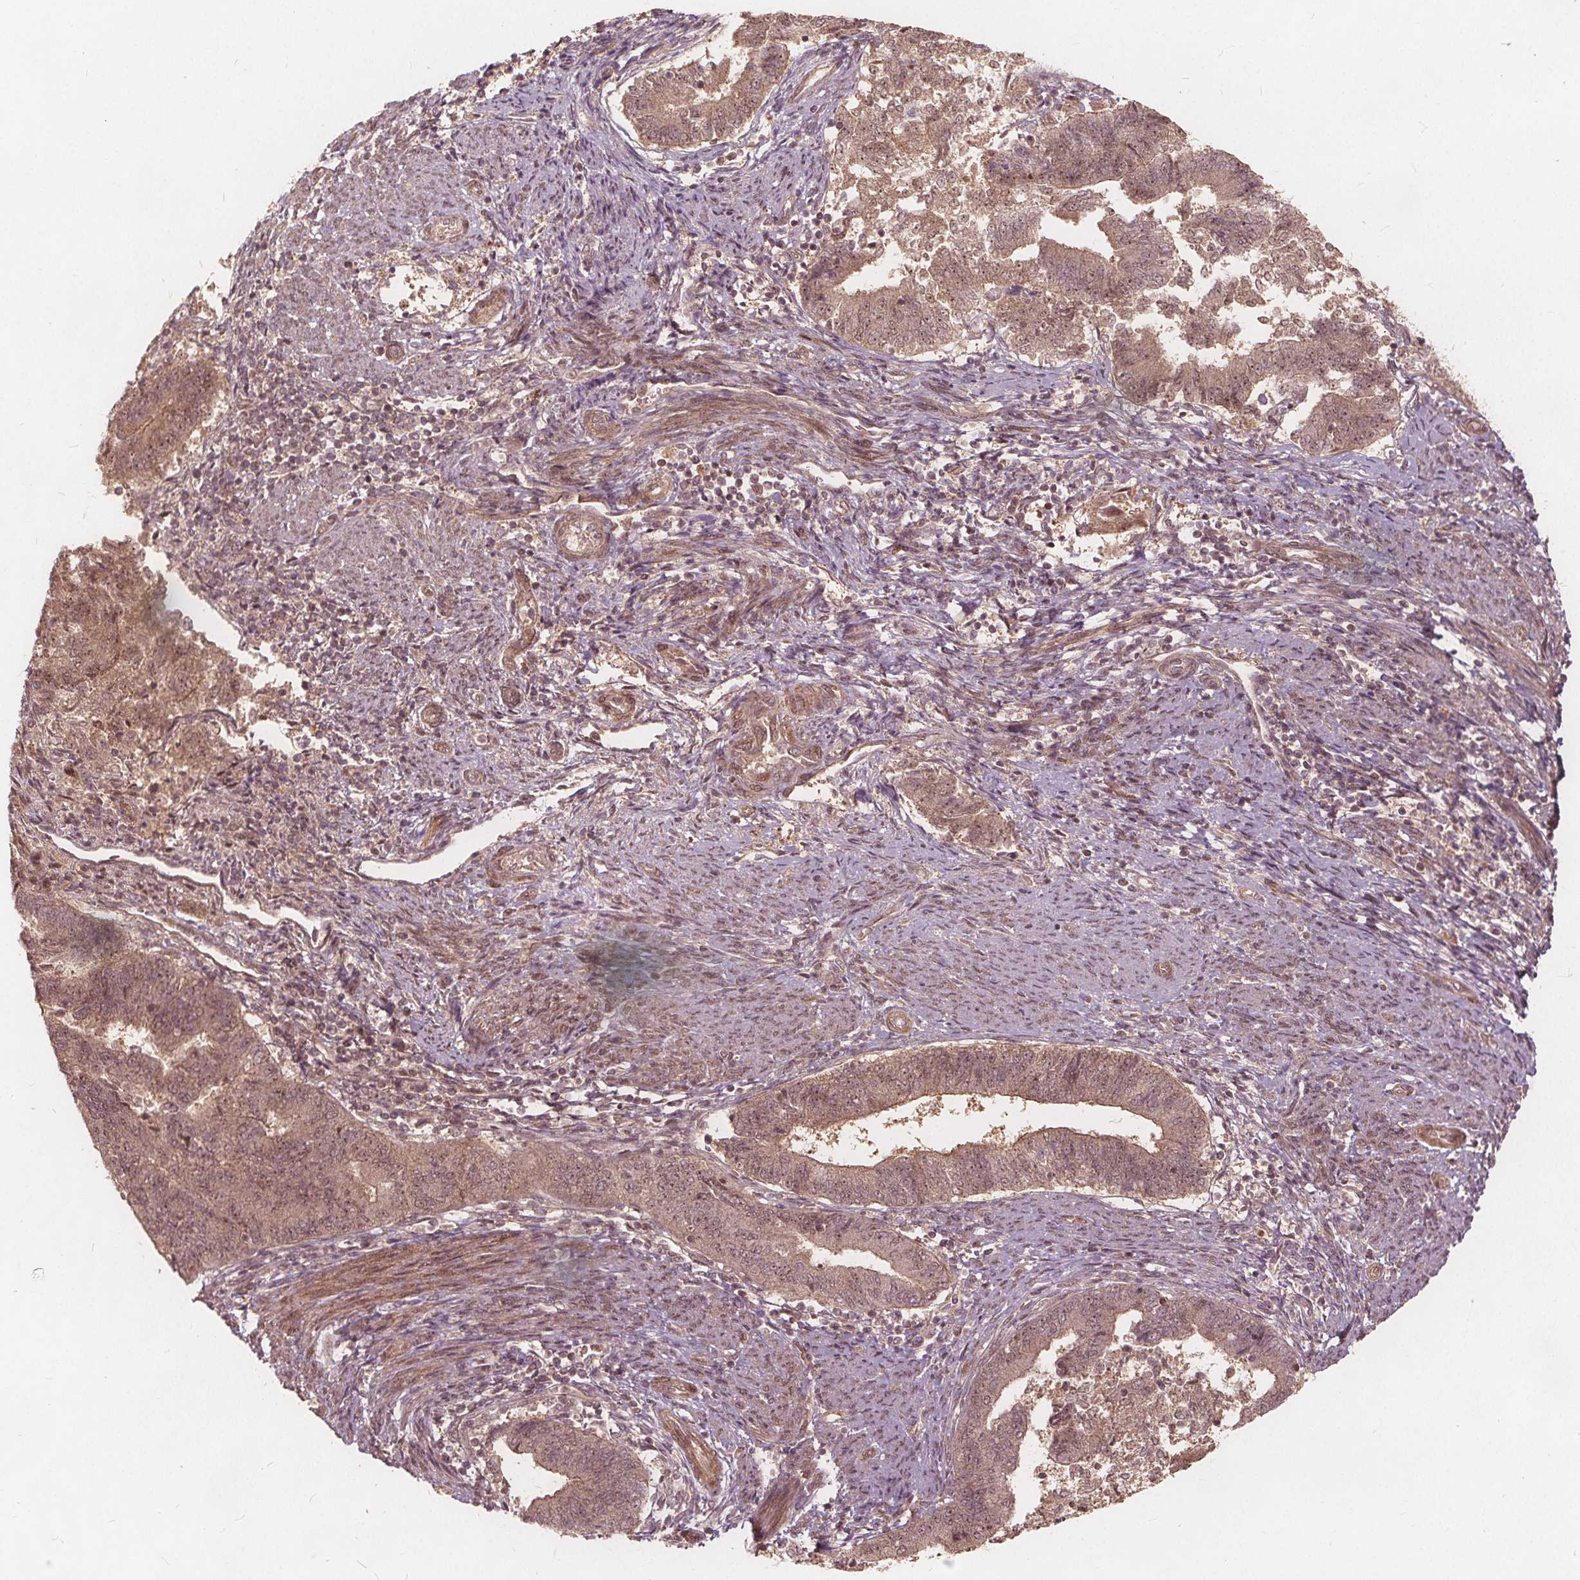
{"staining": {"intensity": "weak", "quantity": ">75%", "location": "cytoplasmic/membranous,nuclear"}, "tissue": "endometrial cancer", "cell_type": "Tumor cells", "image_type": "cancer", "snomed": [{"axis": "morphology", "description": "Adenocarcinoma, NOS"}, {"axis": "topography", "description": "Endometrium"}], "caption": "About >75% of tumor cells in human adenocarcinoma (endometrial) exhibit weak cytoplasmic/membranous and nuclear protein expression as visualized by brown immunohistochemical staining.", "gene": "PPP1CB", "patient": {"sex": "female", "age": 65}}